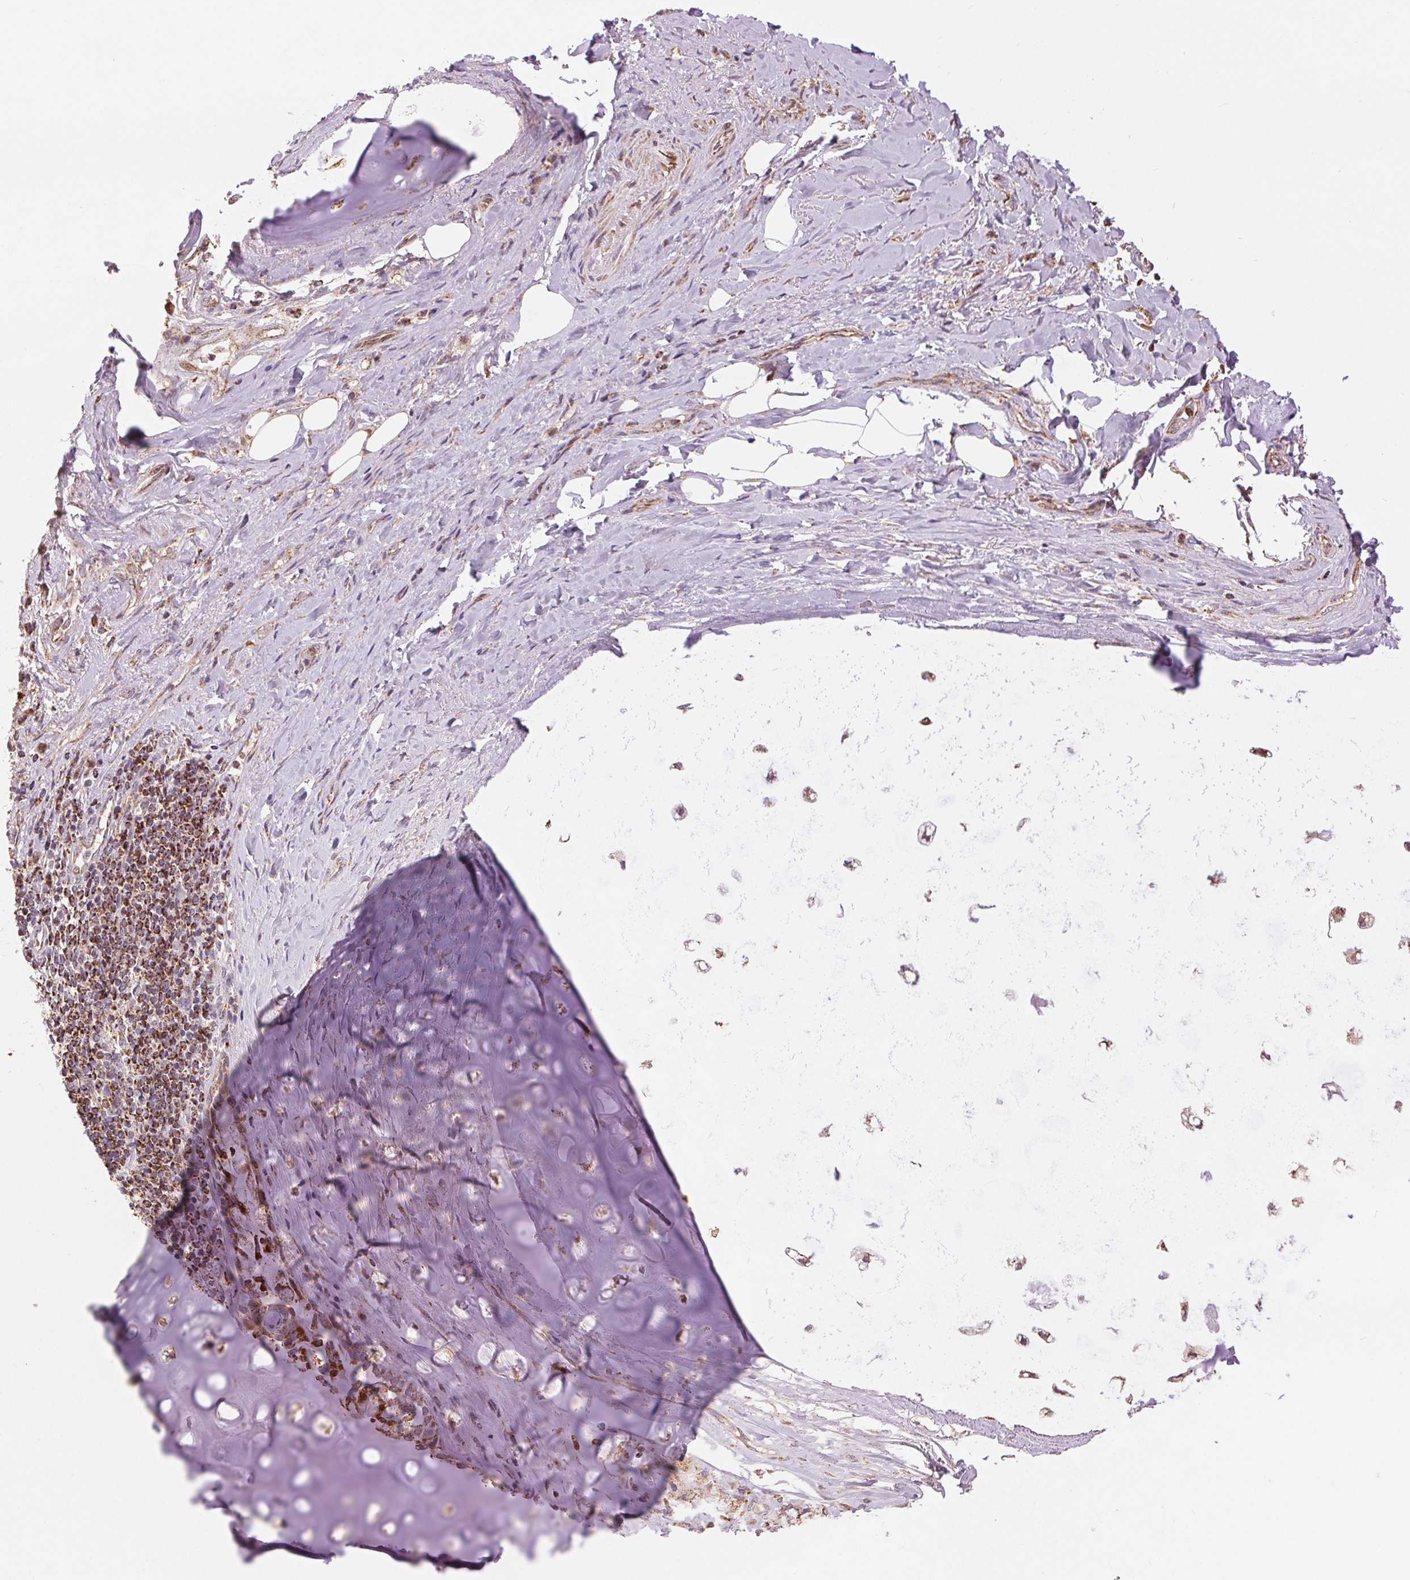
{"staining": {"intensity": "weak", "quantity": ">75%", "location": "cytoplasmic/membranous"}, "tissue": "adipose tissue", "cell_type": "Adipocytes", "image_type": "normal", "snomed": [{"axis": "morphology", "description": "Normal tissue, NOS"}, {"axis": "topography", "description": "Cartilage tissue"}, {"axis": "topography", "description": "Bronchus"}], "caption": "About >75% of adipocytes in normal human adipose tissue show weak cytoplasmic/membranous protein expression as visualized by brown immunohistochemical staining.", "gene": "DGUOK", "patient": {"sex": "male", "age": 64}}